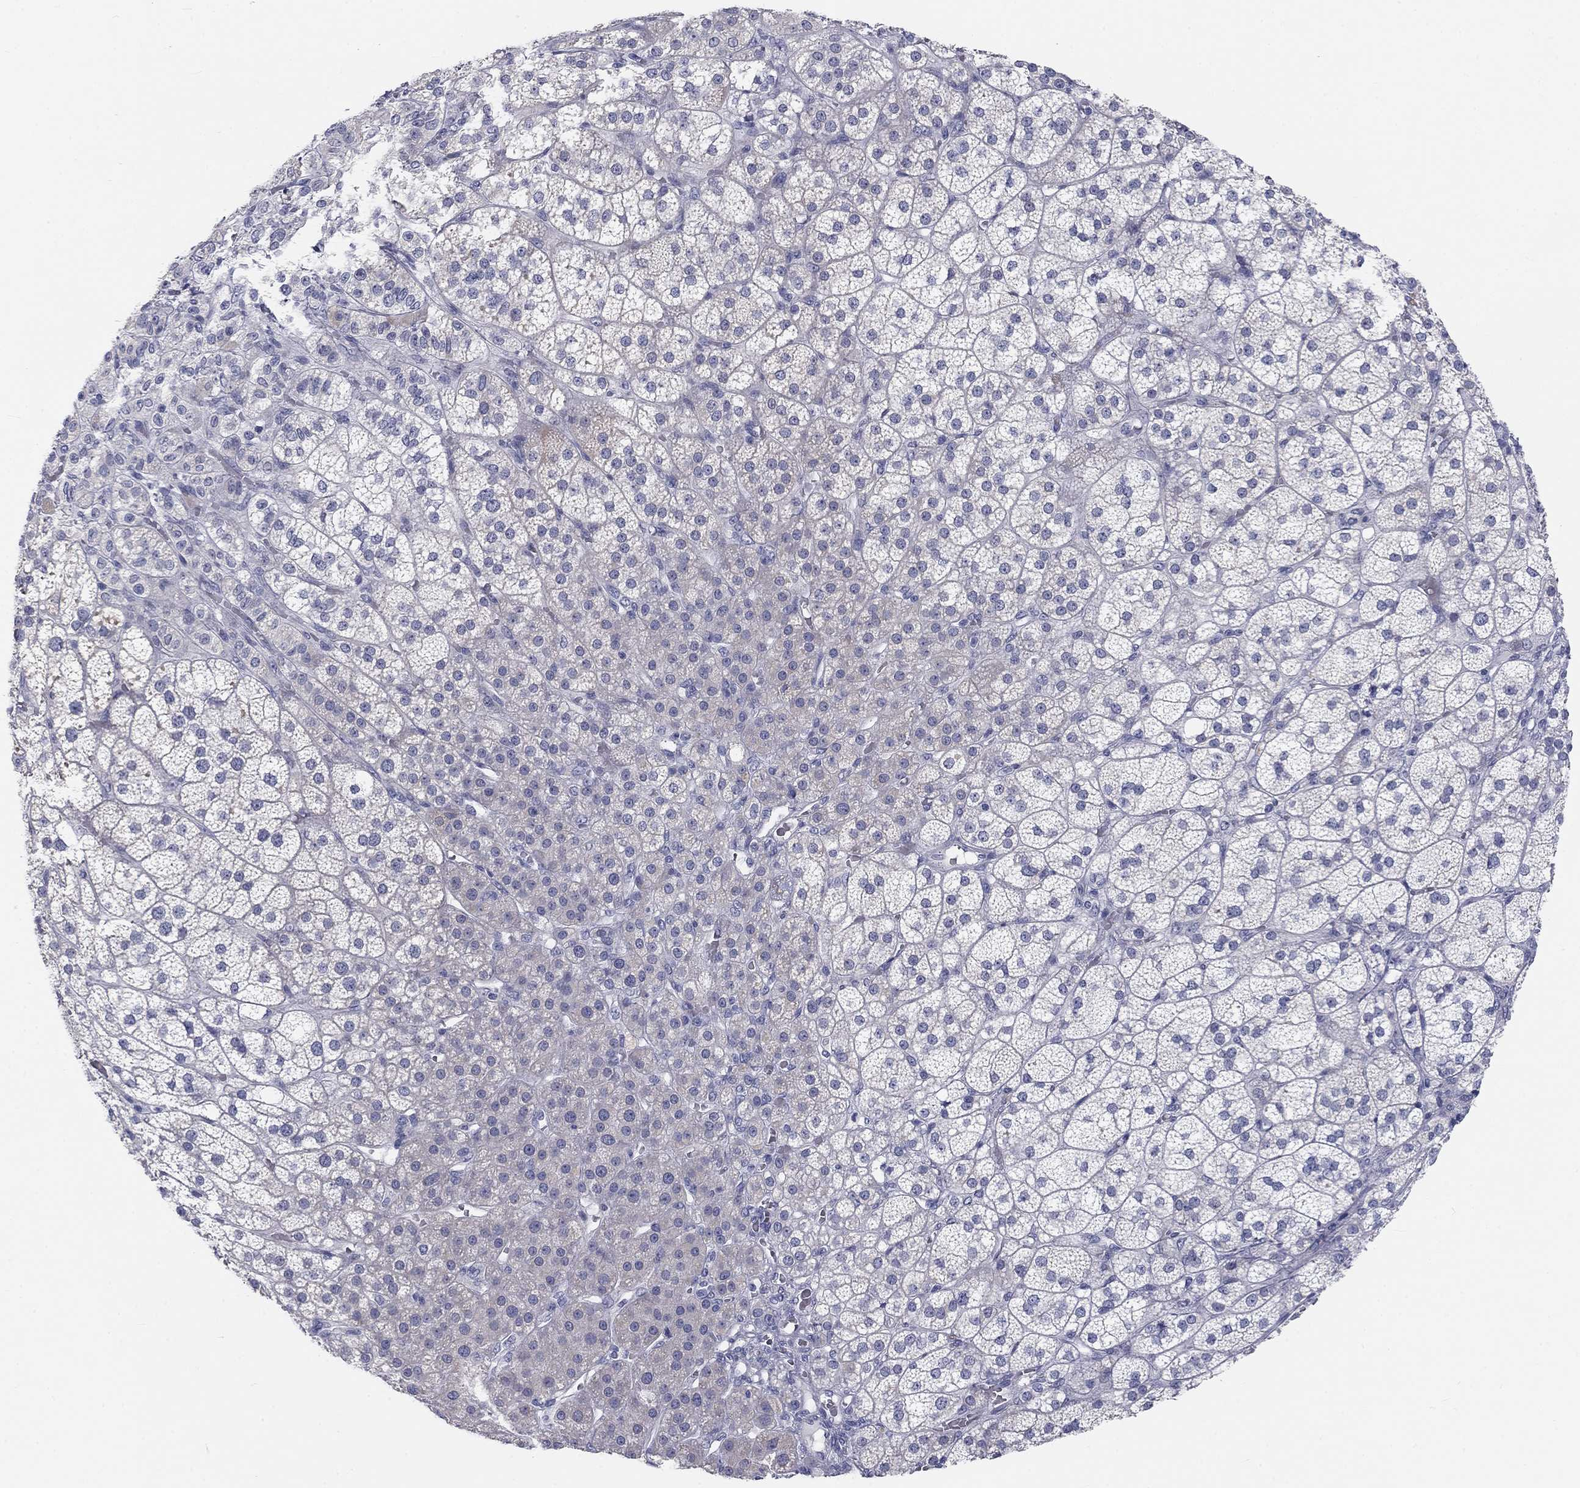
{"staining": {"intensity": "weak", "quantity": "<25%", "location": "cytoplasmic/membranous"}, "tissue": "adrenal gland", "cell_type": "Glandular cells", "image_type": "normal", "snomed": [{"axis": "morphology", "description": "Normal tissue, NOS"}, {"axis": "topography", "description": "Adrenal gland"}], "caption": "Glandular cells are negative for brown protein staining in unremarkable adrenal gland. (DAB immunohistochemistry with hematoxylin counter stain).", "gene": "CALB1", "patient": {"sex": "female", "age": 60}}